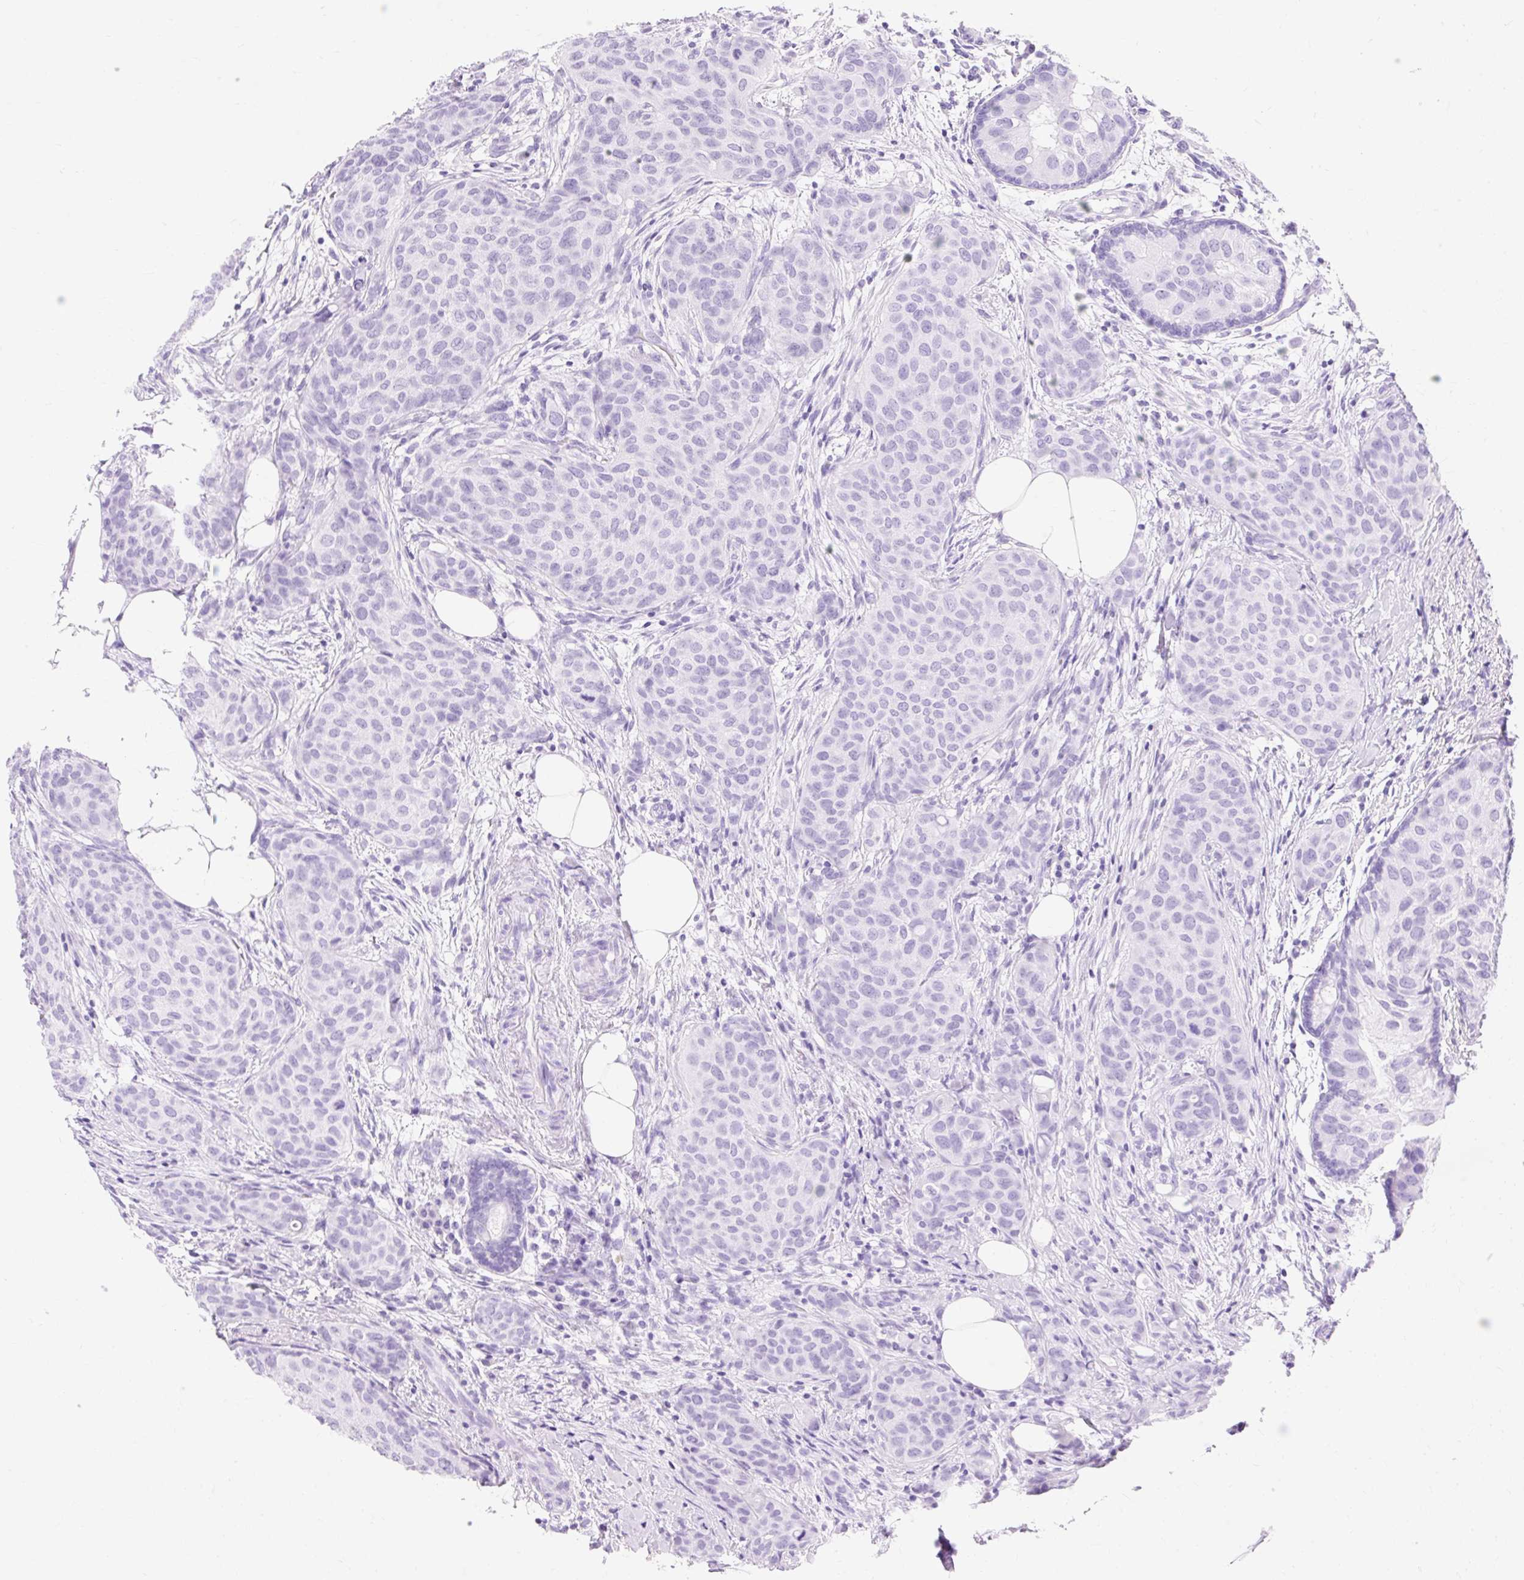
{"staining": {"intensity": "negative", "quantity": "none", "location": "none"}, "tissue": "breast cancer", "cell_type": "Tumor cells", "image_type": "cancer", "snomed": [{"axis": "morphology", "description": "Duct carcinoma"}, {"axis": "topography", "description": "Breast"}], "caption": "Histopathology image shows no protein expression in tumor cells of infiltrating ductal carcinoma (breast) tissue.", "gene": "MBP", "patient": {"sex": "female", "age": 47}}